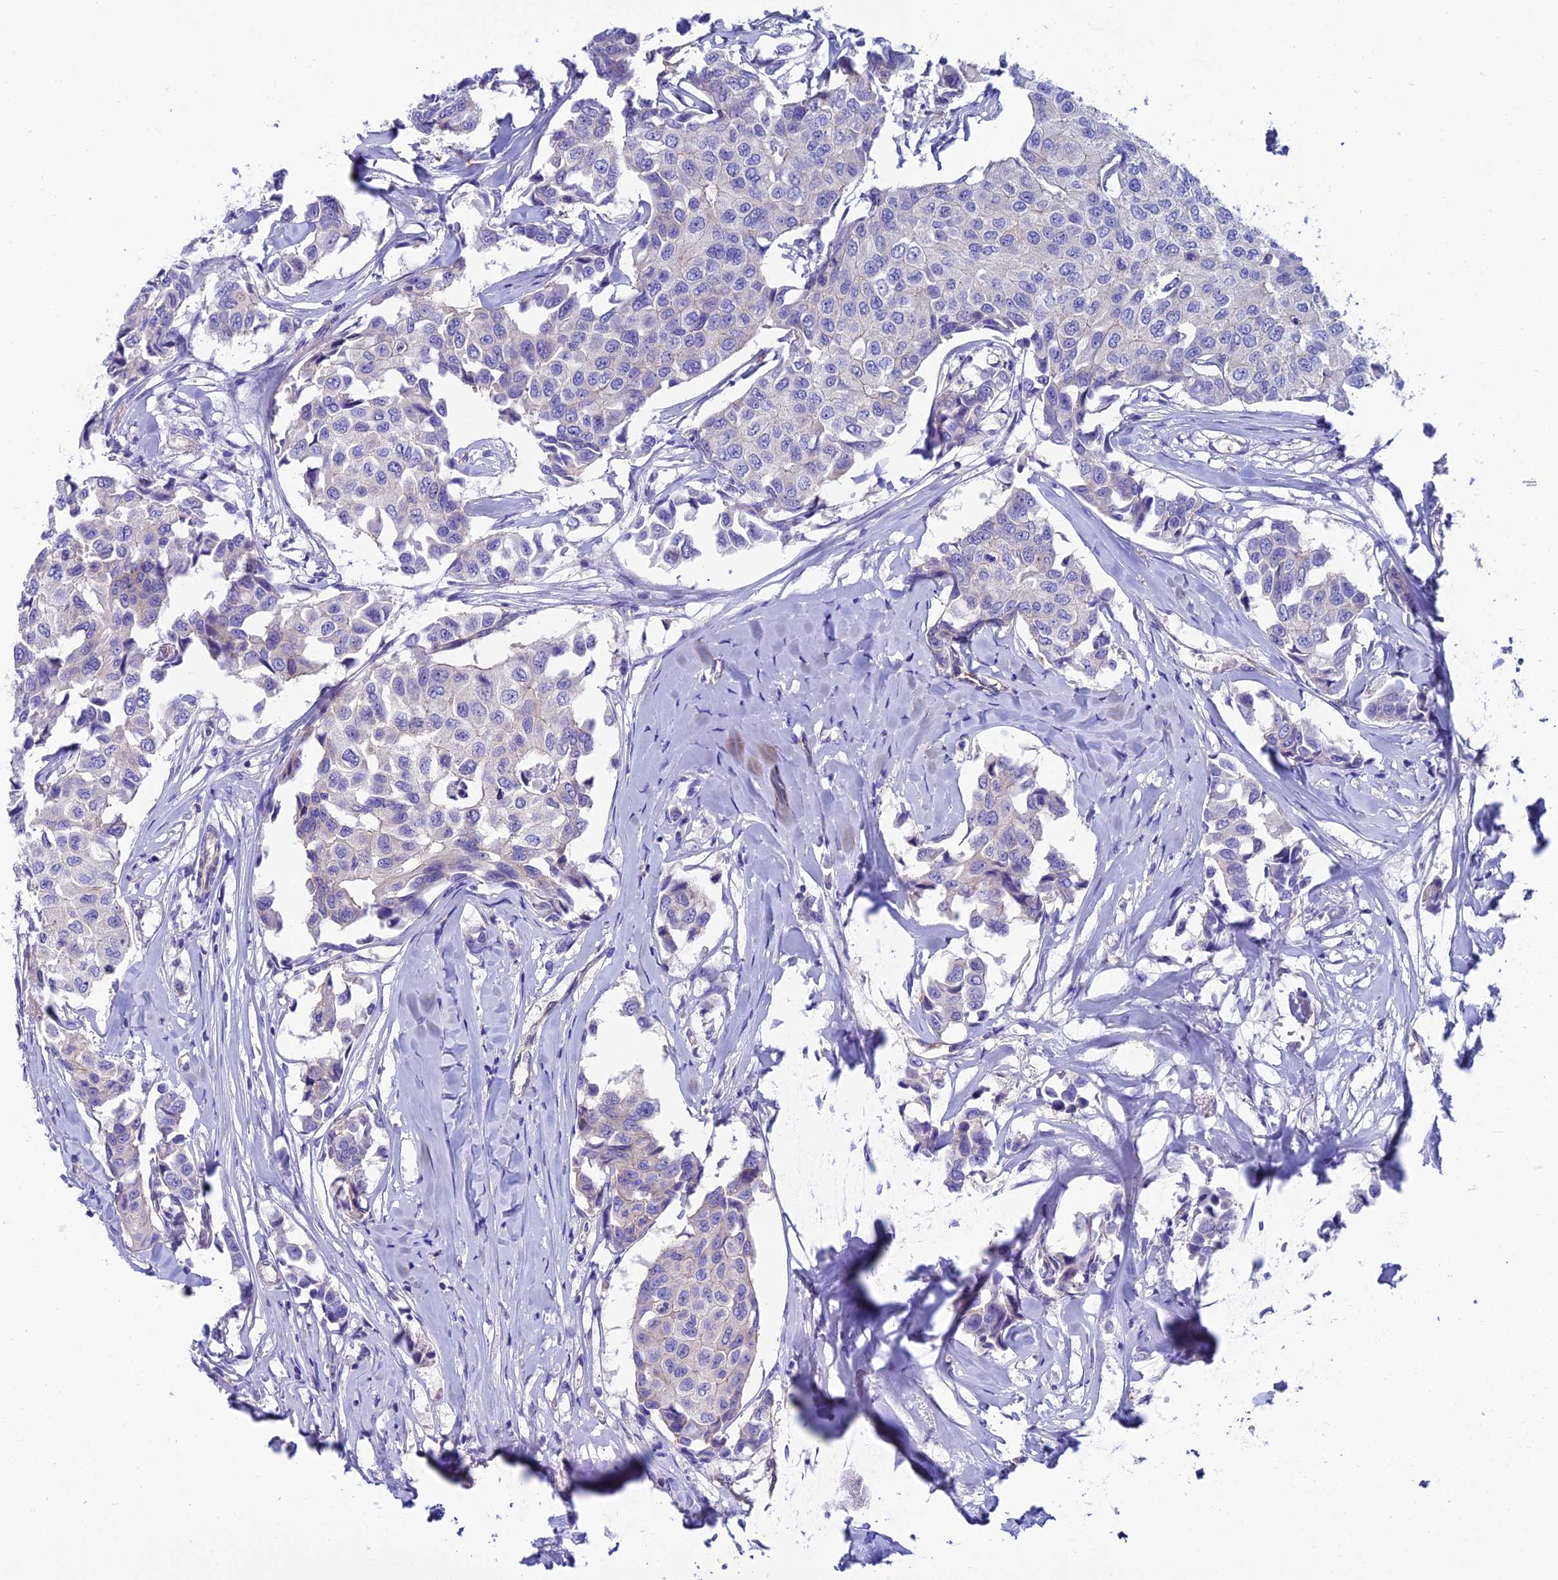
{"staining": {"intensity": "negative", "quantity": "none", "location": "none"}, "tissue": "breast cancer", "cell_type": "Tumor cells", "image_type": "cancer", "snomed": [{"axis": "morphology", "description": "Duct carcinoma"}, {"axis": "topography", "description": "Breast"}], "caption": "There is no significant staining in tumor cells of breast cancer (invasive ductal carcinoma).", "gene": "PPFIA3", "patient": {"sex": "female", "age": 80}}